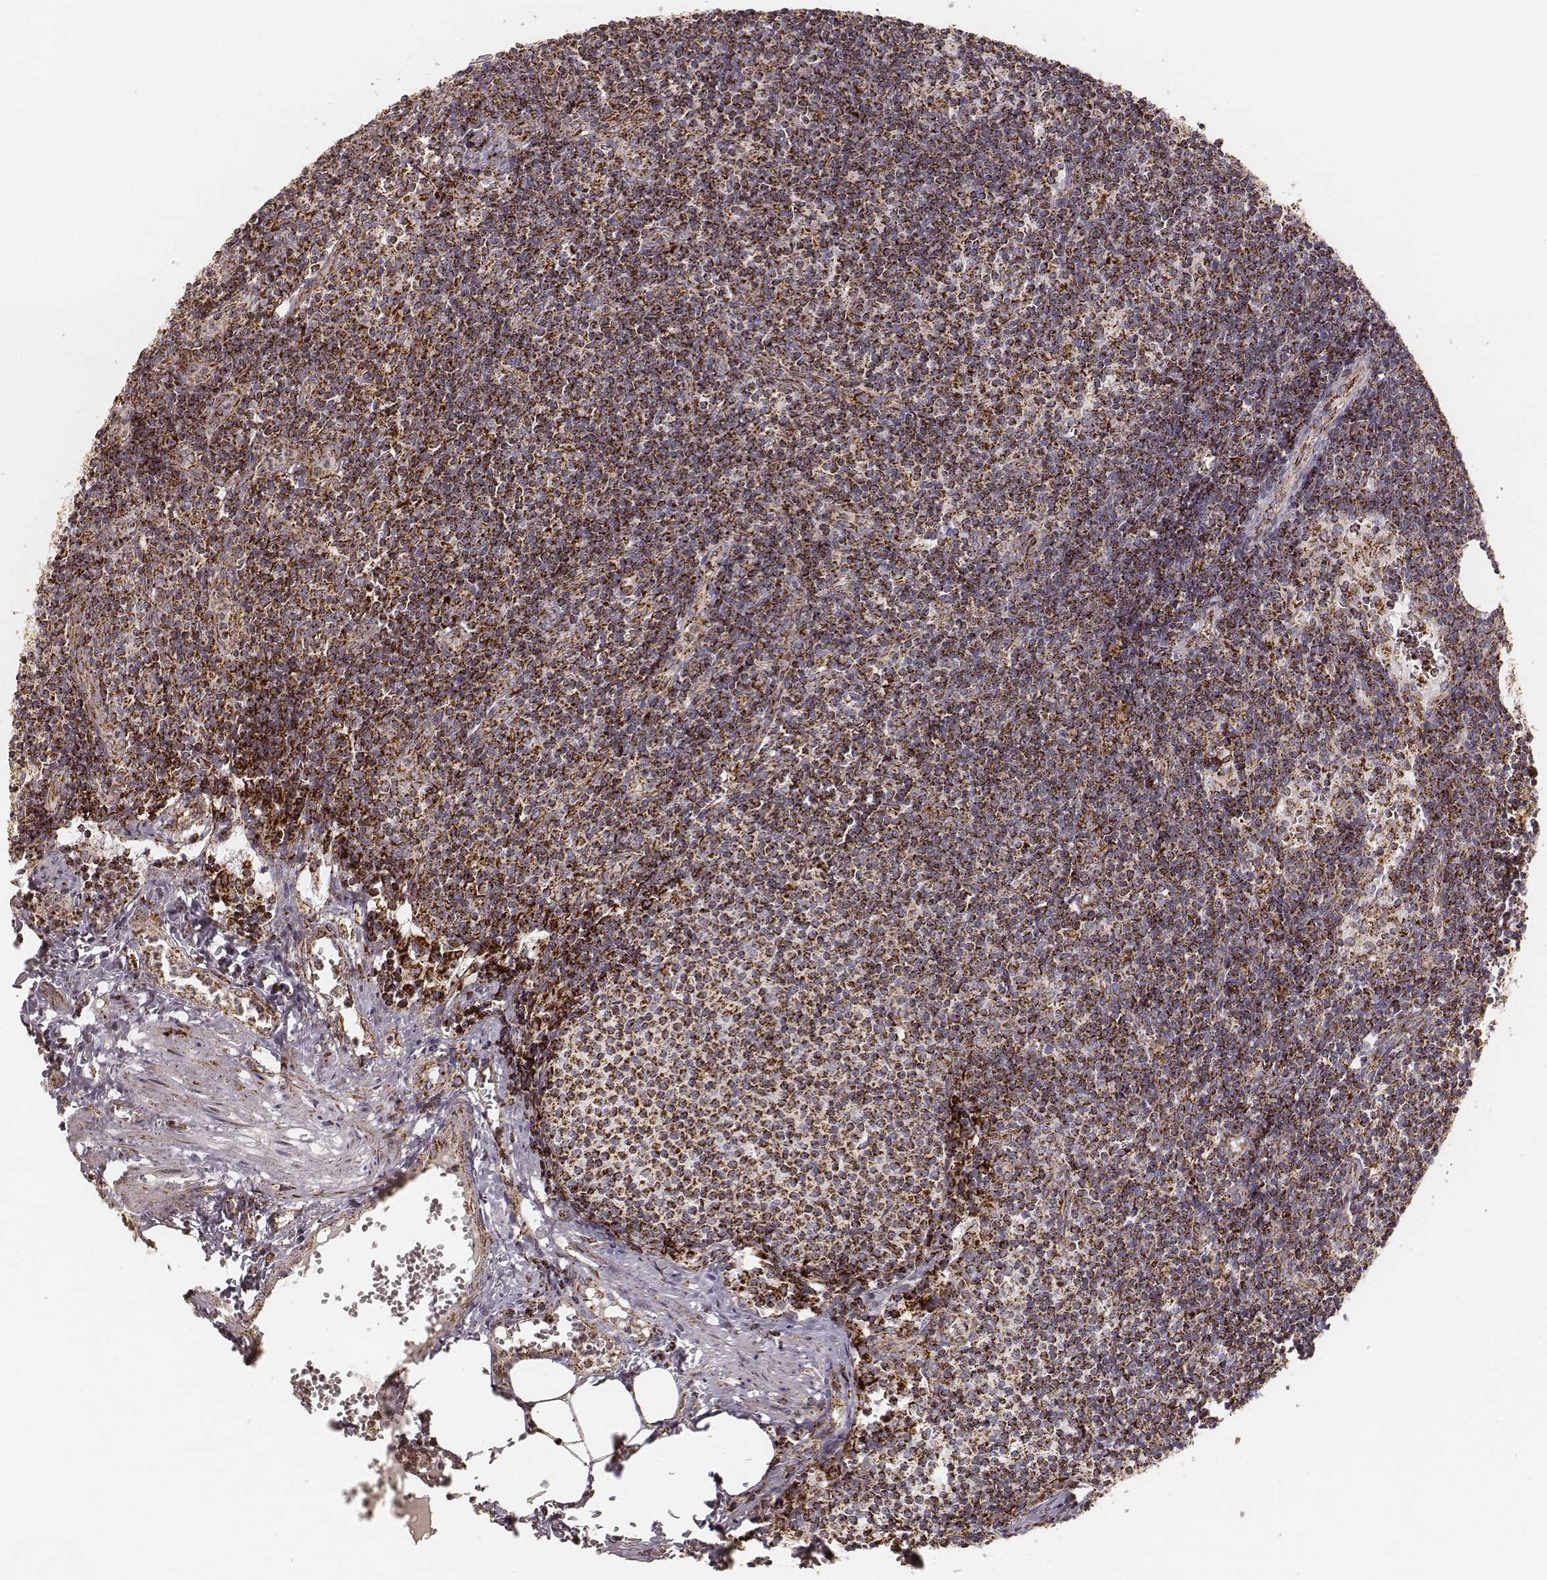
{"staining": {"intensity": "strong", "quantity": ">75%", "location": "cytoplasmic/membranous"}, "tissue": "lymph node", "cell_type": "Germinal center cells", "image_type": "normal", "snomed": [{"axis": "morphology", "description": "Normal tissue, NOS"}, {"axis": "topography", "description": "Lymph node"}], "caption": "Immunohistochemical staining of benign lymph node demonstrates strong cytoplasmic/membranous protein expression in about >75% of germinal center cells.", "gene": "CS", "patient": {"sex": "female", "age": 50}}